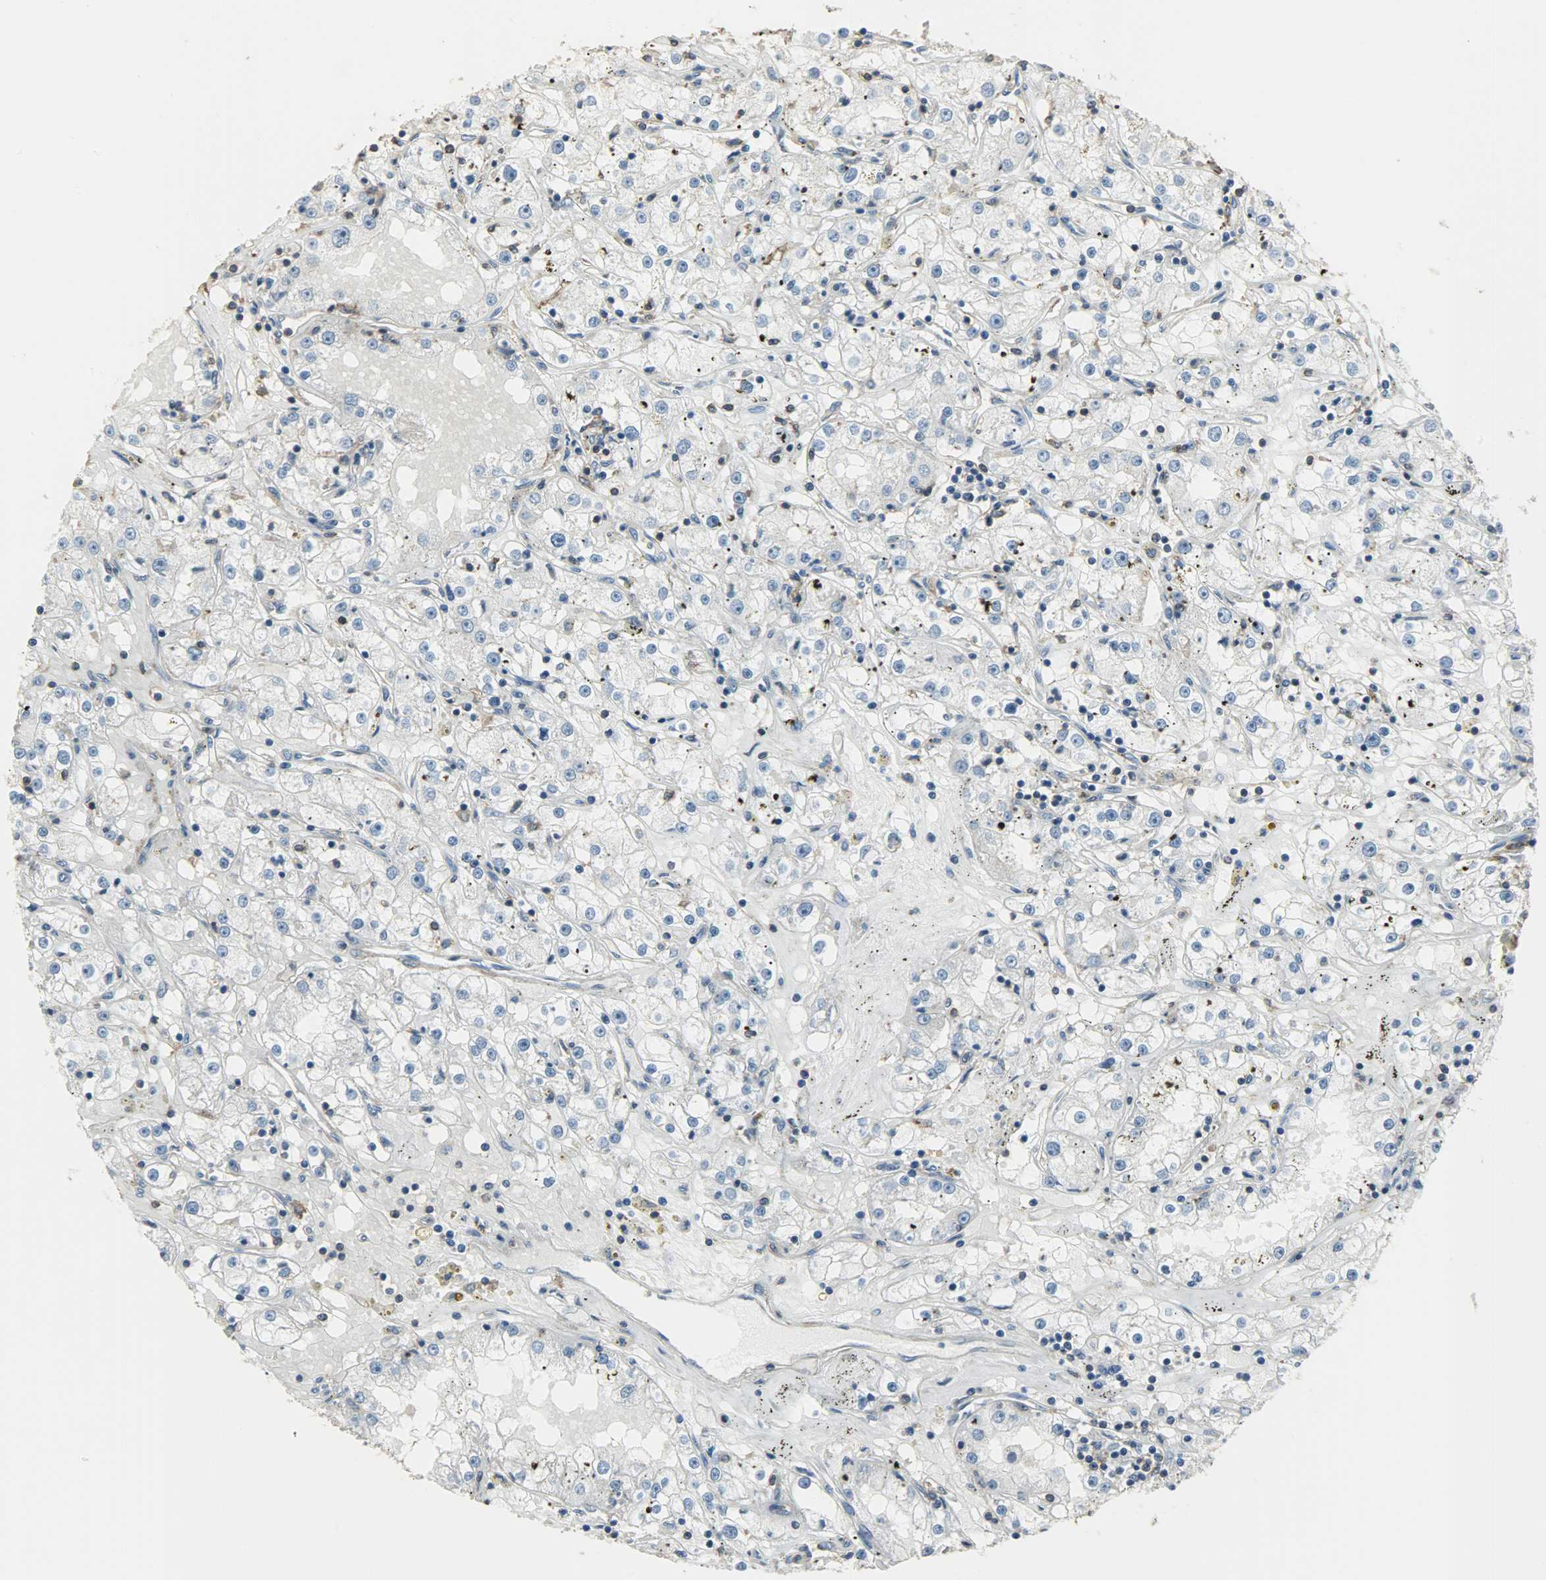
{"staining": {"intensity": "weak", "quantity": ">75%", "location": "cytoplasmic/membranous"}, "tissue": "renal cancer", "cell_type": "Tumor cells", "image_type": "cancer", "snomed": [{"axis": "morphology", "description": "Adenocarcinoma, NOS"}, {"axis": "topography", "description": "Kidney"}], "caption": "Human renal cancer (adenocarcinoma) stained with a brown dye shows weak cytoplasmic/membranous positive staining in approximately >75% of tumor cells.", "gene": "DNAJA4", "patient": {"sex": "male", "age": 56}}